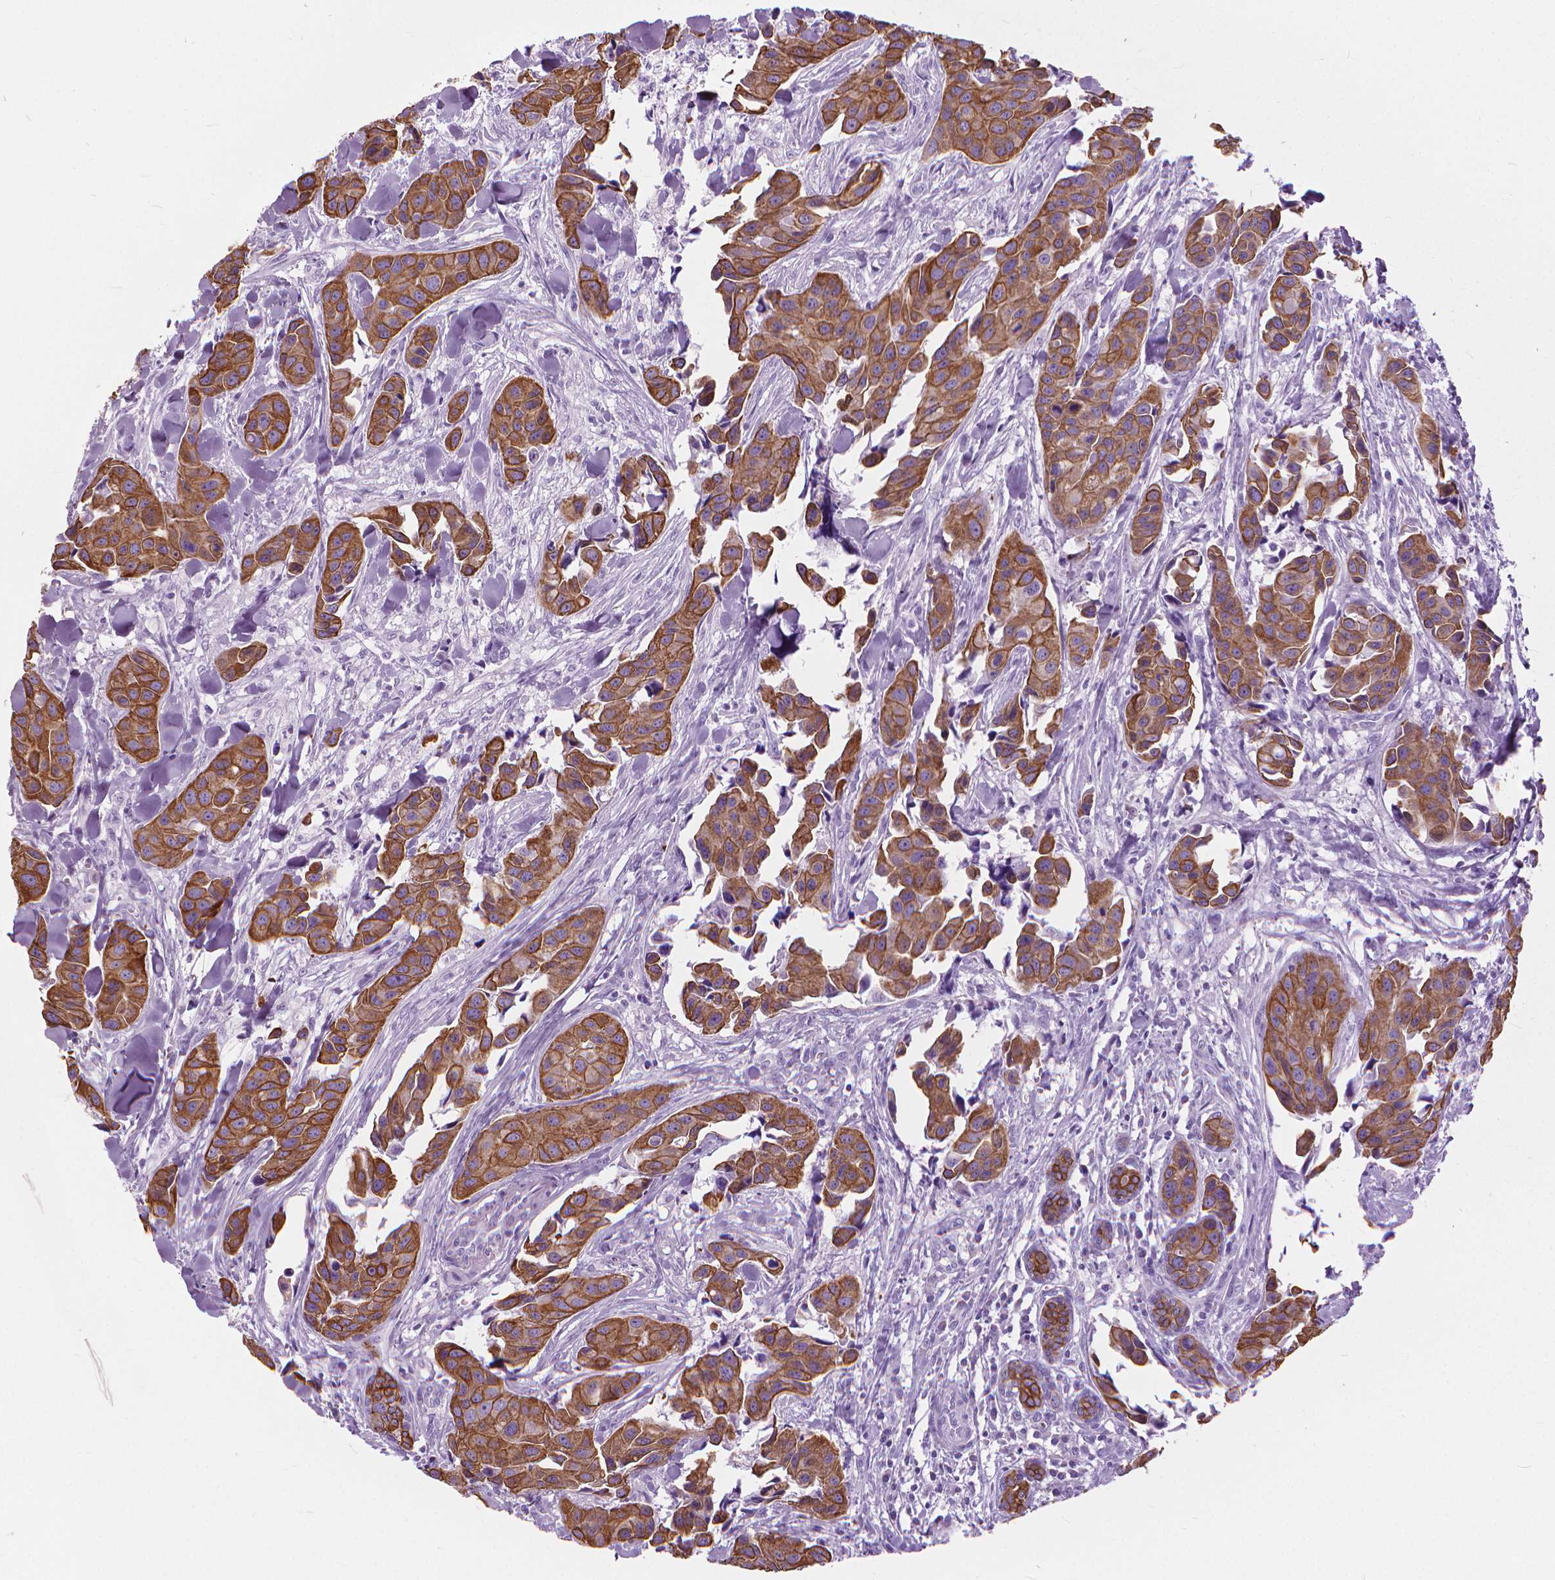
{"staining": {"intensity": "strong", "quantity": ">75%", "location": "cytoplasmic/membranous"}, "tissue": "head and neck cancer", "cell_type": "Tumor cells", "image_type": "cancer", "snomed": [{"axis": "morphology", "description": "Adenocarcinoma, NOS"}, {"axis": "topography", "description": "Head-Neck"}], "caption": "A high-resolution photomicrograph shows IHC staining of head and neck adenocarcinoma, which displays strong cytoplasmic/membranous expression in about >75% of tumor cells. (DAB IHC, brown staining for protein, blue staining for nuclei).", "gene": "HTR2B", "patient": {"sex": "male", "age": 76}}